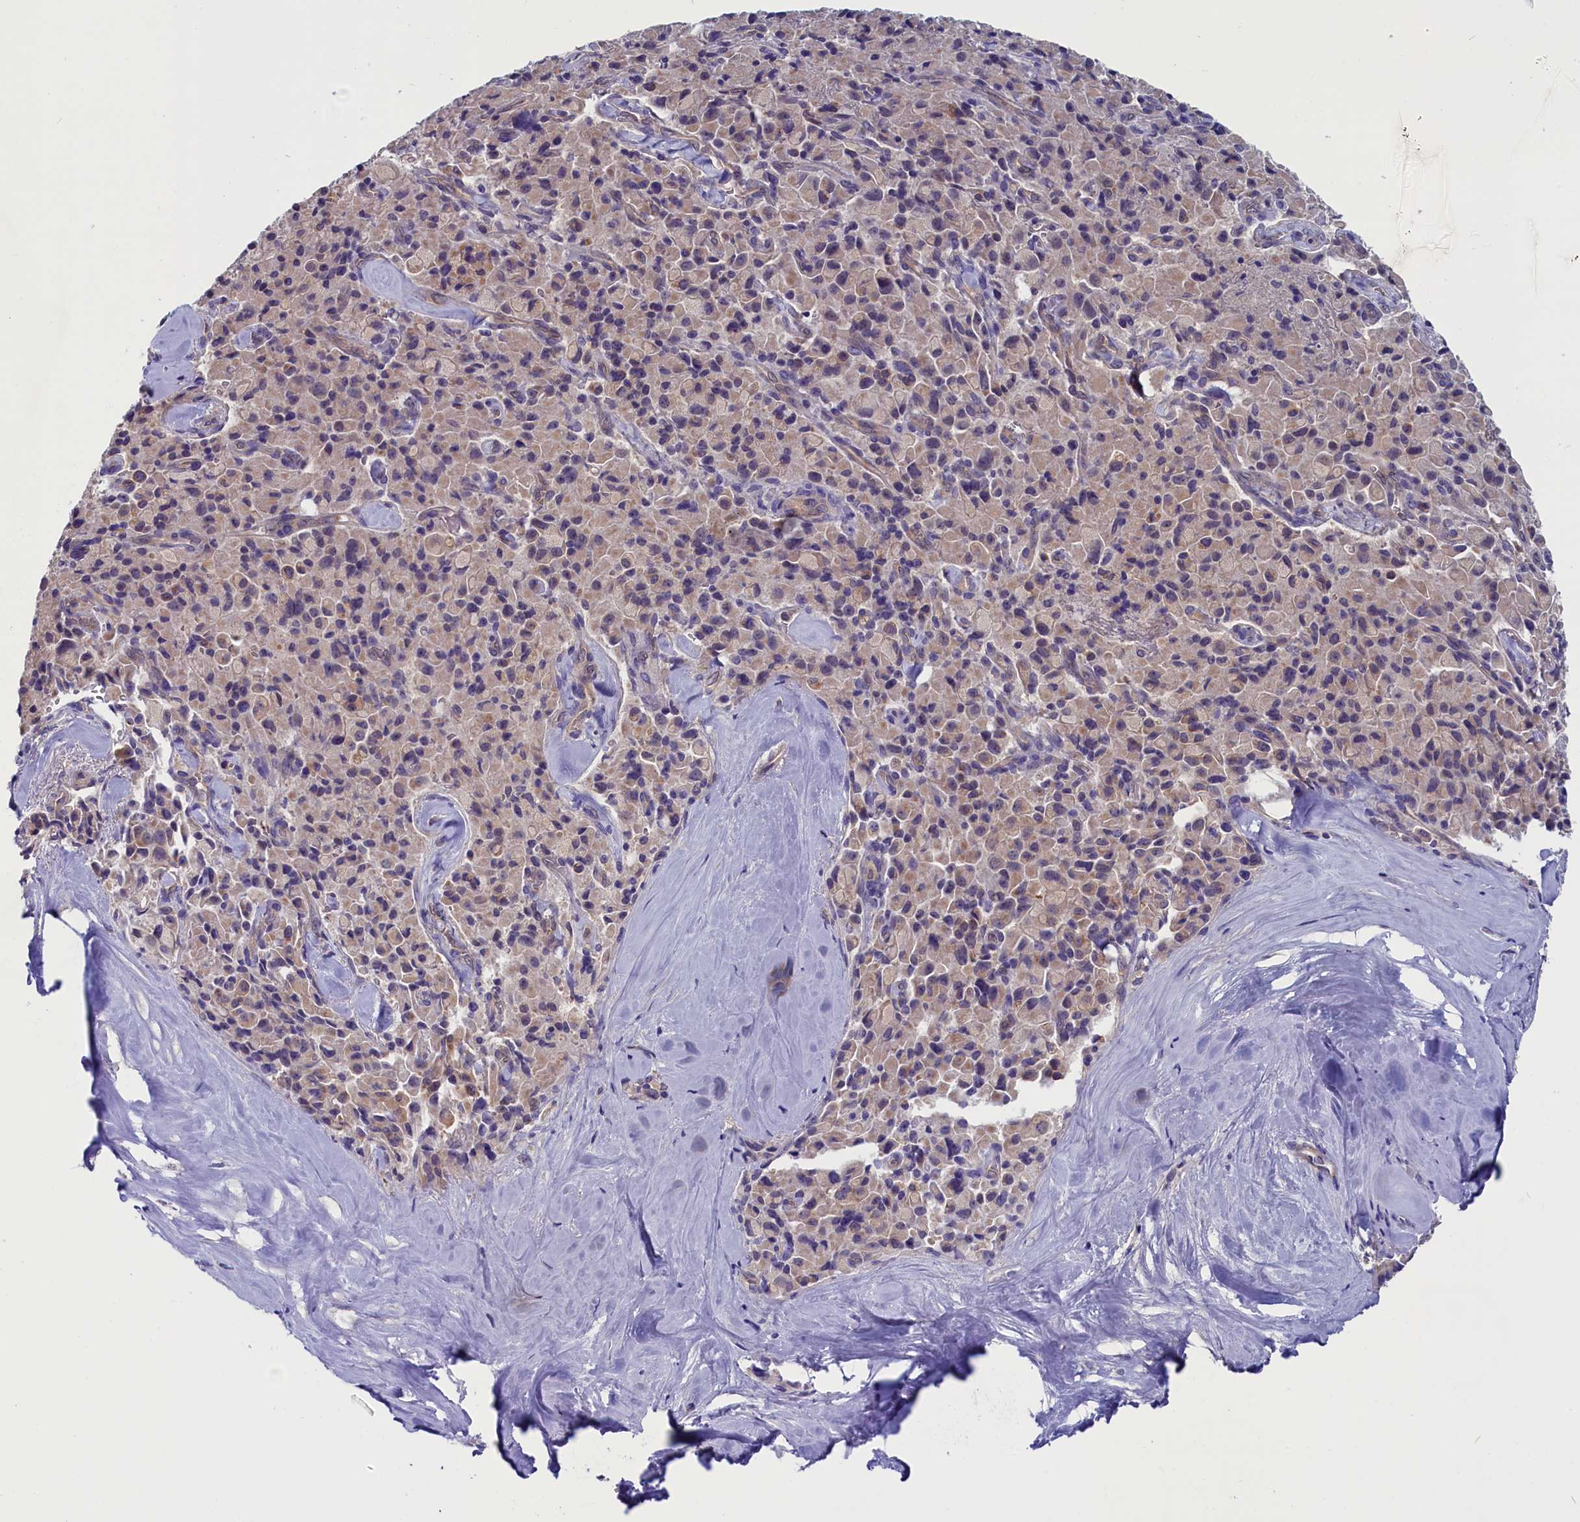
{"staining": {"intensity": "weak", "quantity": "25%-75%", "location": "cytoplasmic/membranous"}, "tissue": "pancreatic cancer", "cell_type": "Tumor cells", "image_type": "cancer", "snomed": [{"axis": "morphology", "description": "Adenocarcinoma, NOS"}, {"axis": "topography", "description": "Pancreas"}], "caption": "The micrograph reveals staining of pancreatic cancer (adenocarcinoma), revealing weak cytoplasmic/membranous protein positivity (brown color) within tumor cells. (DAB (3,3'-diaminobenzidine) IHC with brightfield microscopy, high magnification).", "gene": "CIAPIN1", "patient": {"sex": "male", "age": 65}}